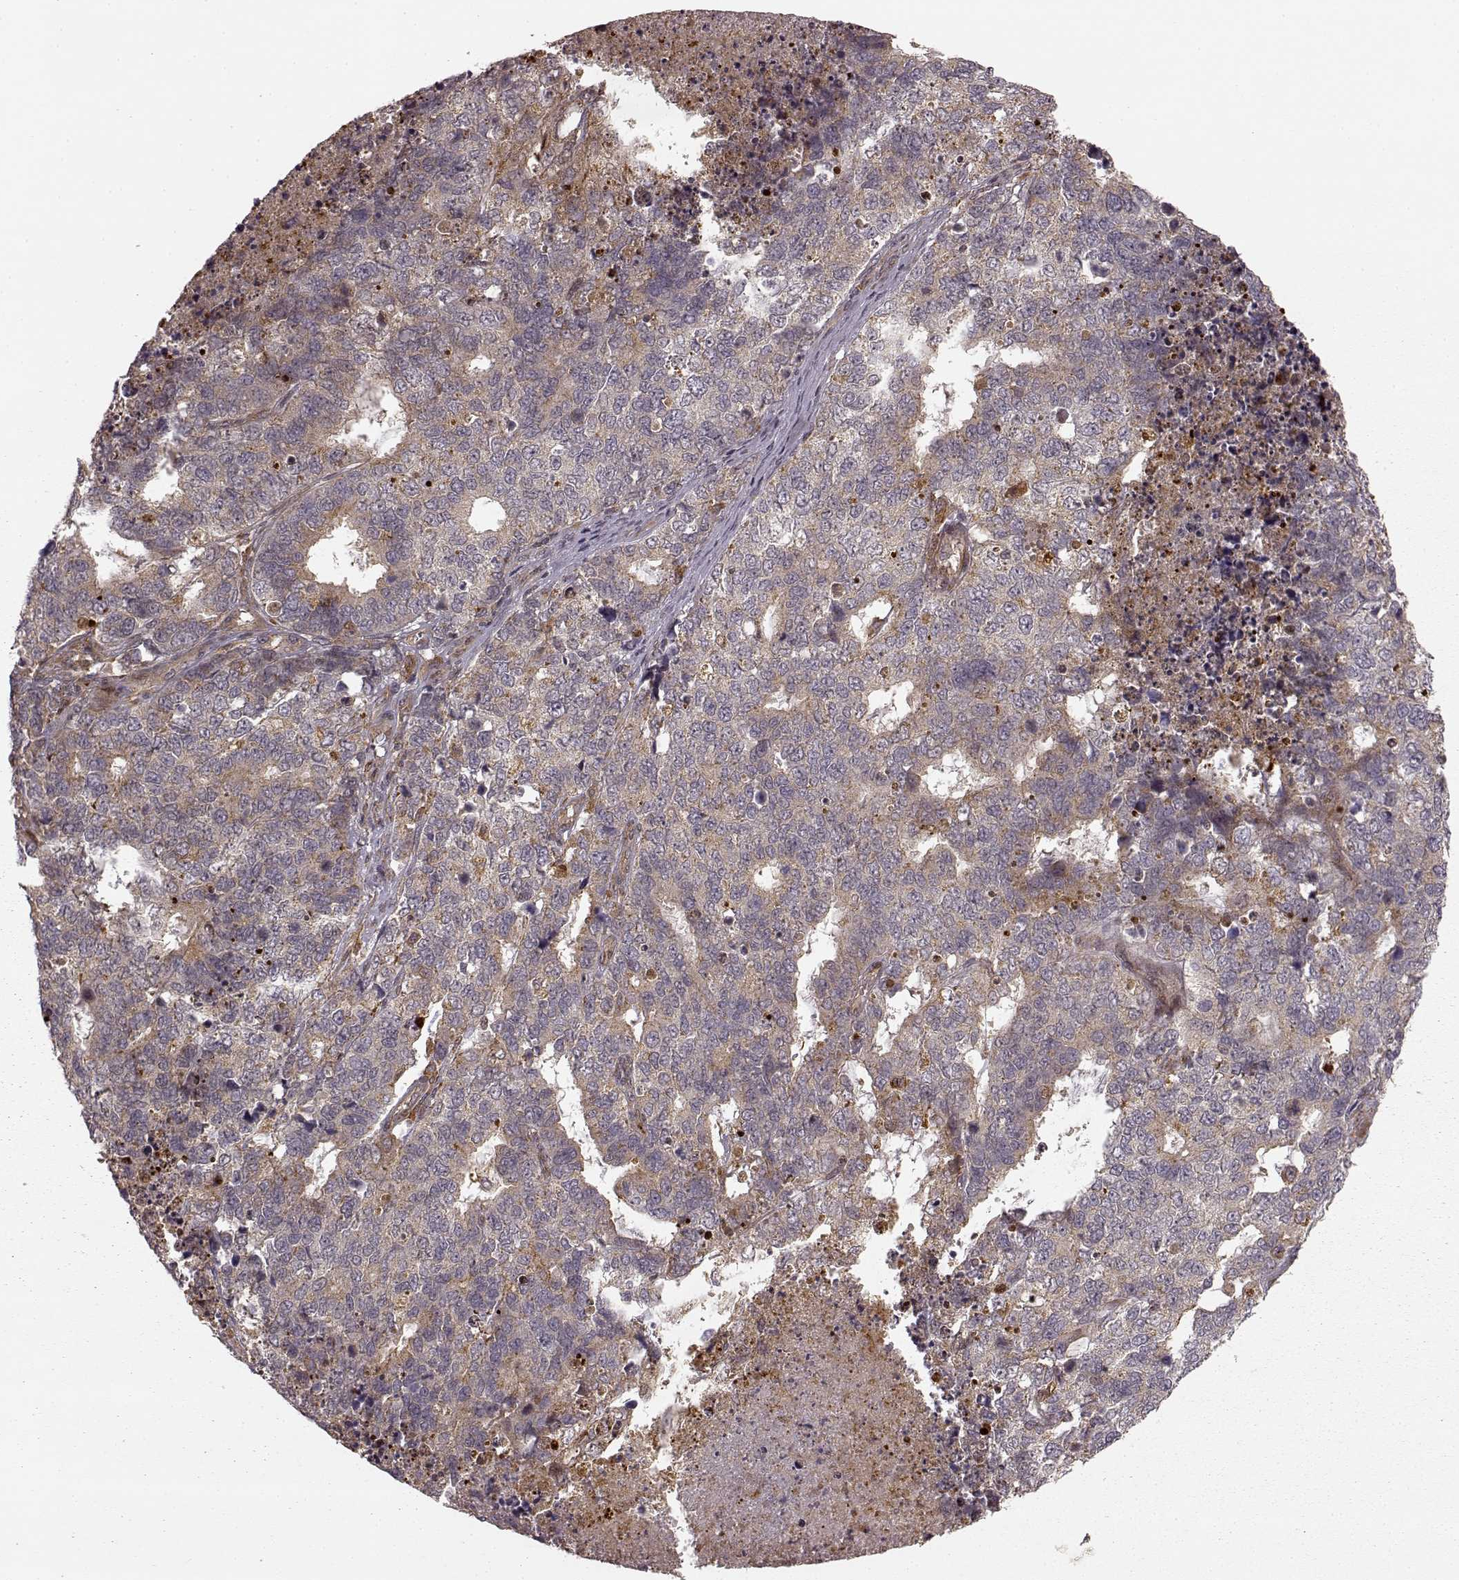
{"staining": {"intensity": "weak", "quantity": ">75%", "location": "cytoplasmic/membranous"}, "tissue": "cervical cancer", "cell_type": "Tumor cells", "image_type": "cancer", "snomed": [{"axis": "morphology", "description": "Squamous cell carcinoma, NOS"}, {"axis": "topography", "description": "Cervix"}], "caption": "DAB immunohistochemical staining of human cervical cancer shows weak cytoplasmic/membranous protein expression in about >75% of tumor cells.", "gene": "SLC12A9", "patient": {"sex": "female", "age": 63}}